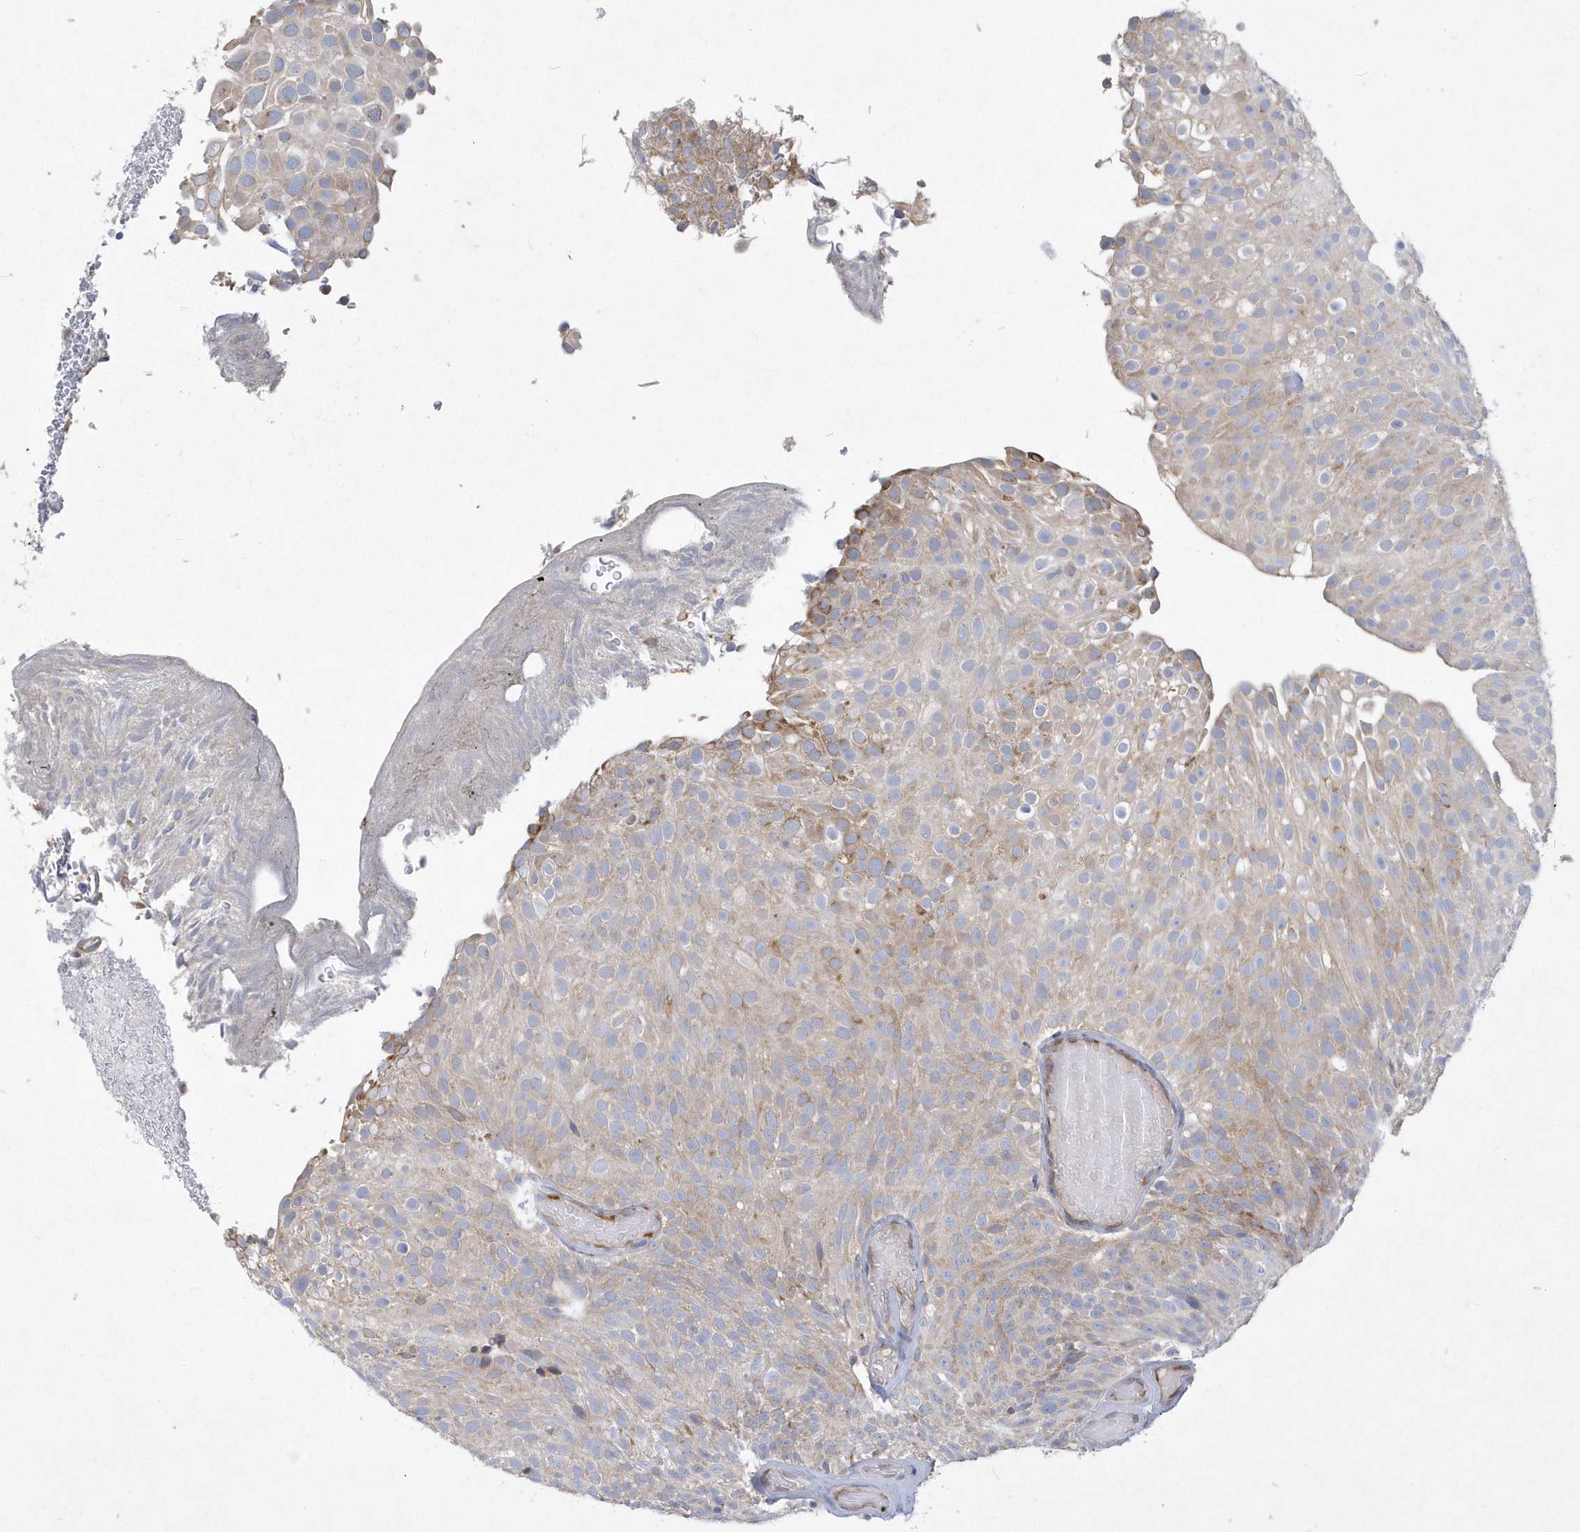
{"staining": {"intensity": "weak", "quantity": "<25%", "location": "cytoplasmic/membranous"}, "tissue": "urothelial cancer", "cell_type": "Tumor cells", "image_type": "cancer", "snomed": [{"axis": "morphology", "description": "Urothelial carcinoma, Low grade"}, {"axis": "topography", "description": "Urinary bladder"}], "caption": "DAB immunohistochemical staining of low-grade urothelial carcinoma demonstrates no significant expression in tumor cells. Nuclei are stained in blue.", "gene": "DGAT1", "patient": {"sex": "male", "age": 78}}